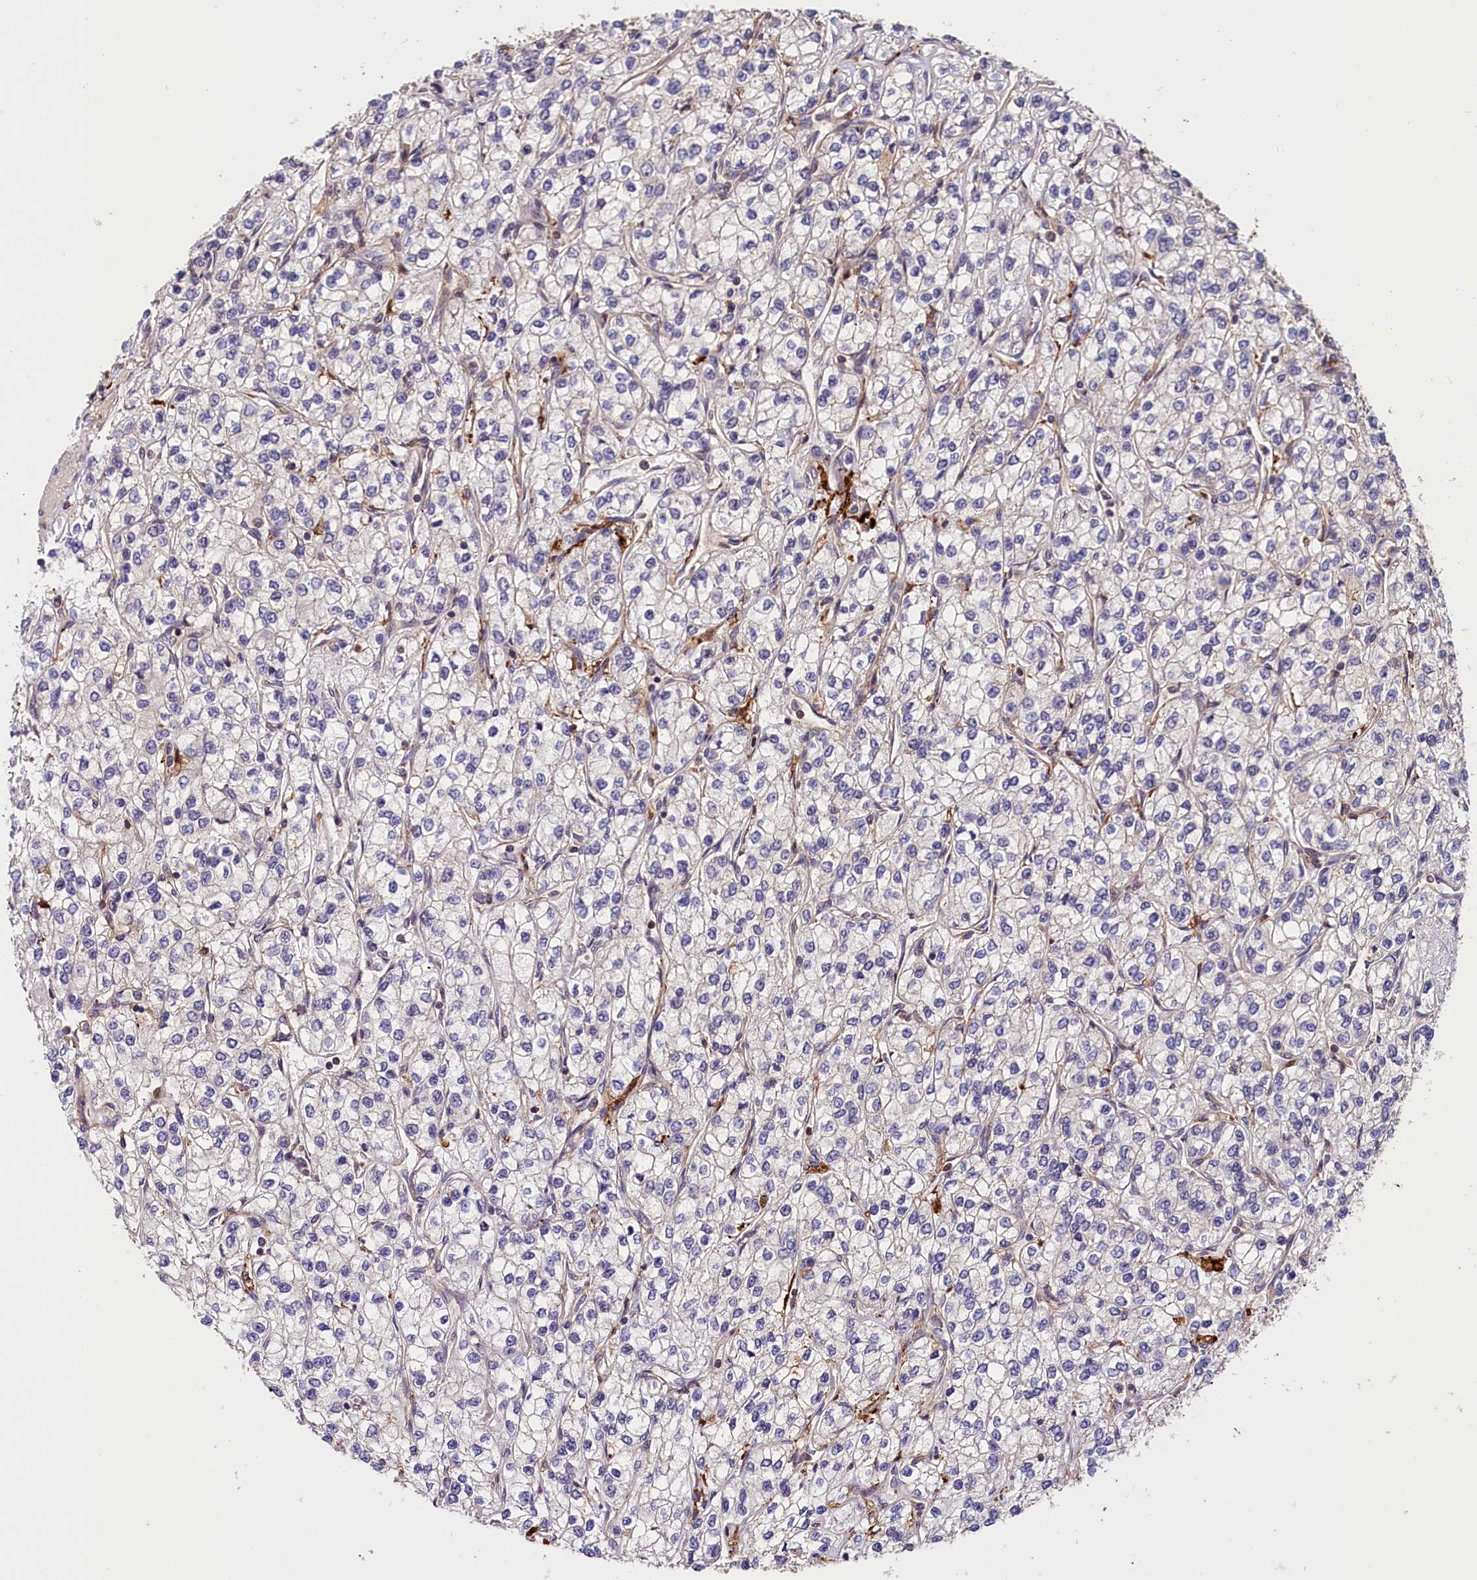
{"staining": {"intensity": "negative", "quantity": "none", "location": "none"}, "tissue": "renal cancer", "cell_type": "Tumor cells", "image_type": "cancer", "snomed": [{"axis": "morphology", "description": "Adenocarcinoma, NOS"}, {"axis": "topography", "description": "Kidney"}], "caption": "Immunohistochemistry of human renal cancer displays no expression in tumor cells.", "gene": "CACNA1H", "patient": {"sex": "male", "age": 80}}